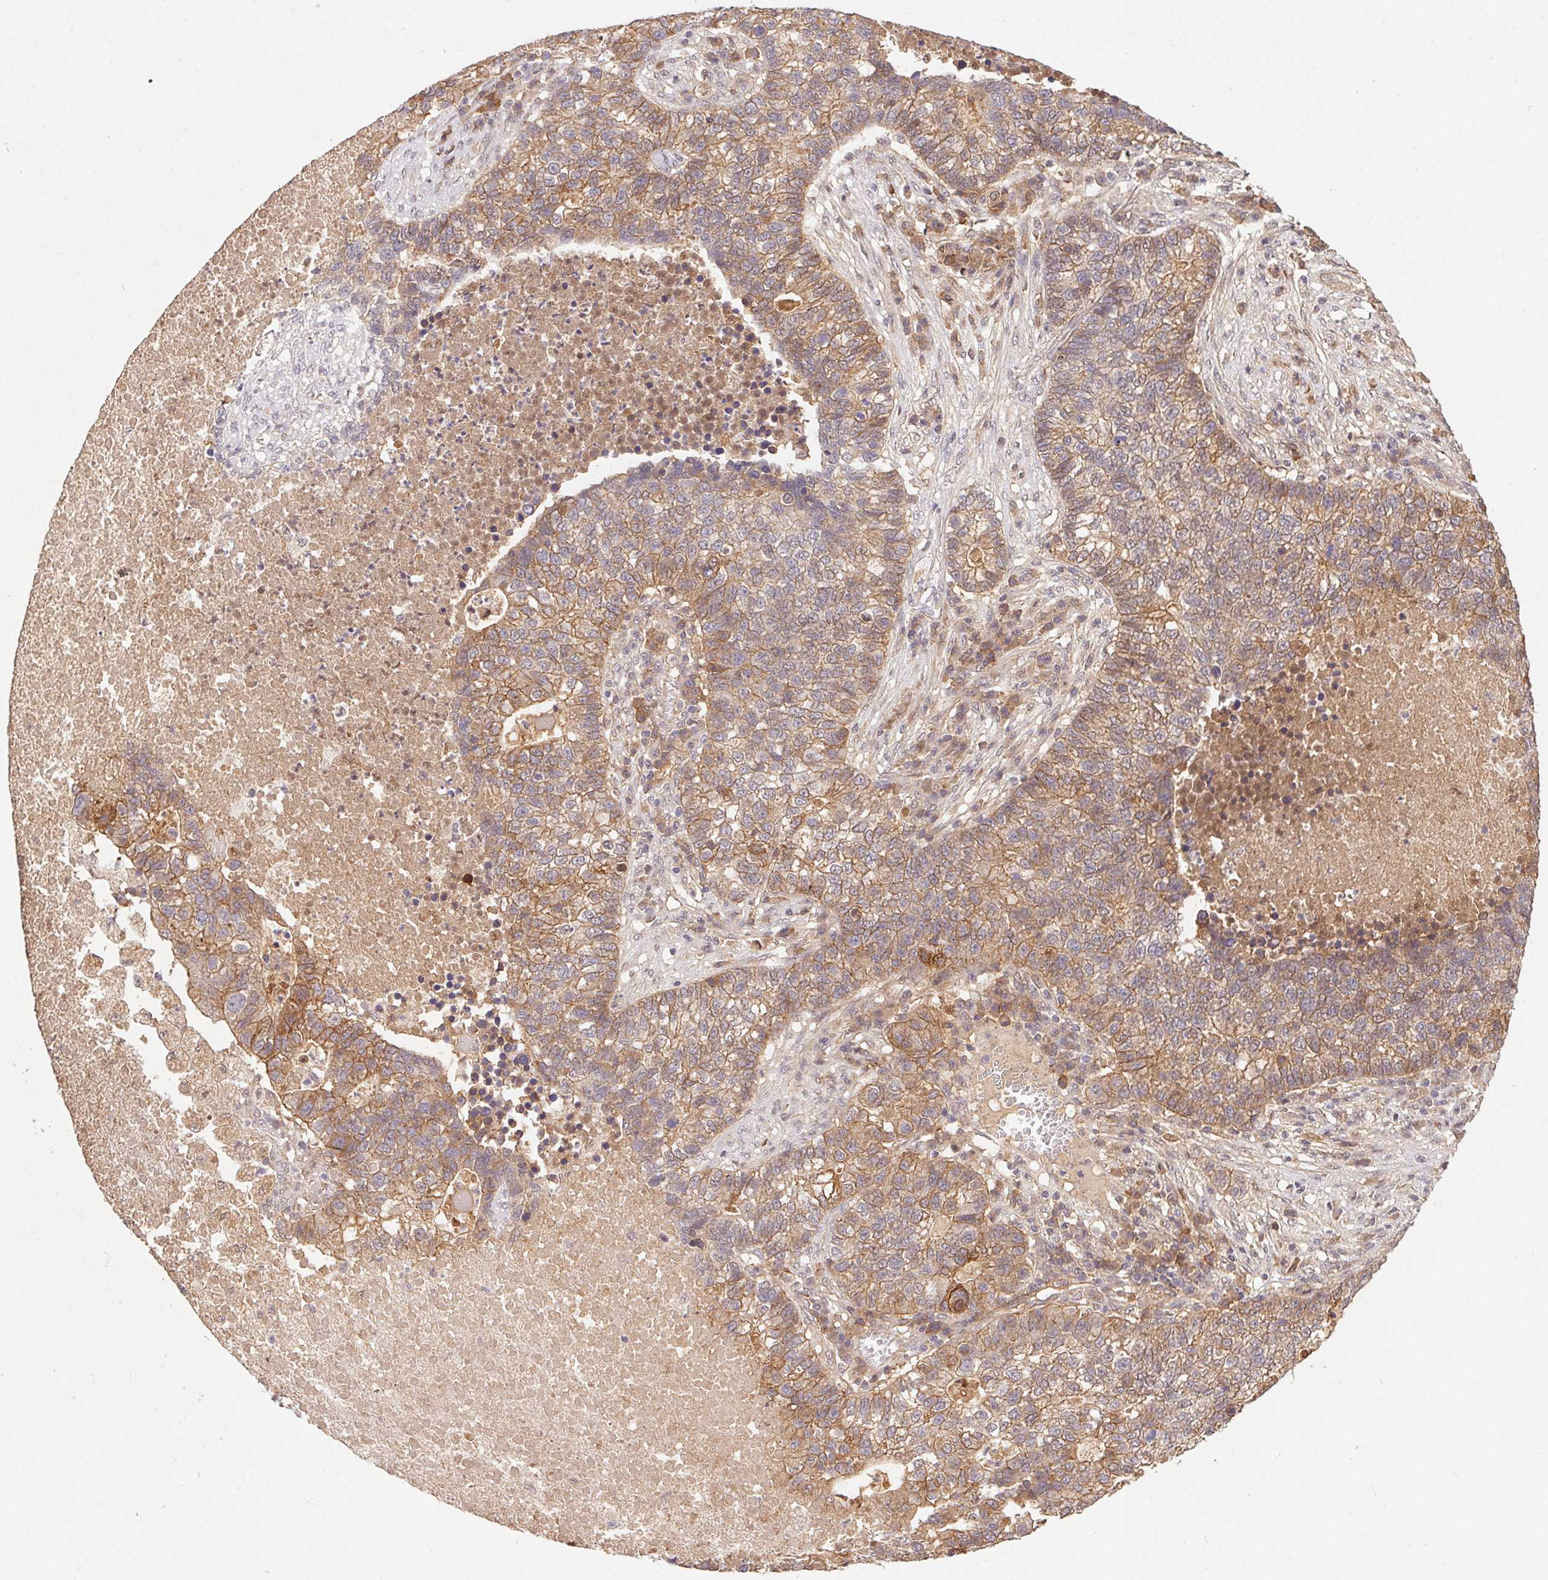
{"staining": {"intensity": "moderate", "quantity": ">75%", "location": "cytoplasmic/membranous"}, "tissue": "lung cancer", "cell_type": "Tumor cells", "image_type": "cancer", "snomed": [{"axis": "morphology", "description": "Adenocarcinoma, NOS"}, {"axis": "topography", "description": "Lung"}], "caption": "Tumor cells show medium levels of moderate cytoplasmic/membranous staining in about >75% of cells in lung adenocarcinoma. The protein is shown in brown color, while the nuclei are stained blue.", "gene": "SLC52A2", "patient": {"sex": "male", "age": 57}}